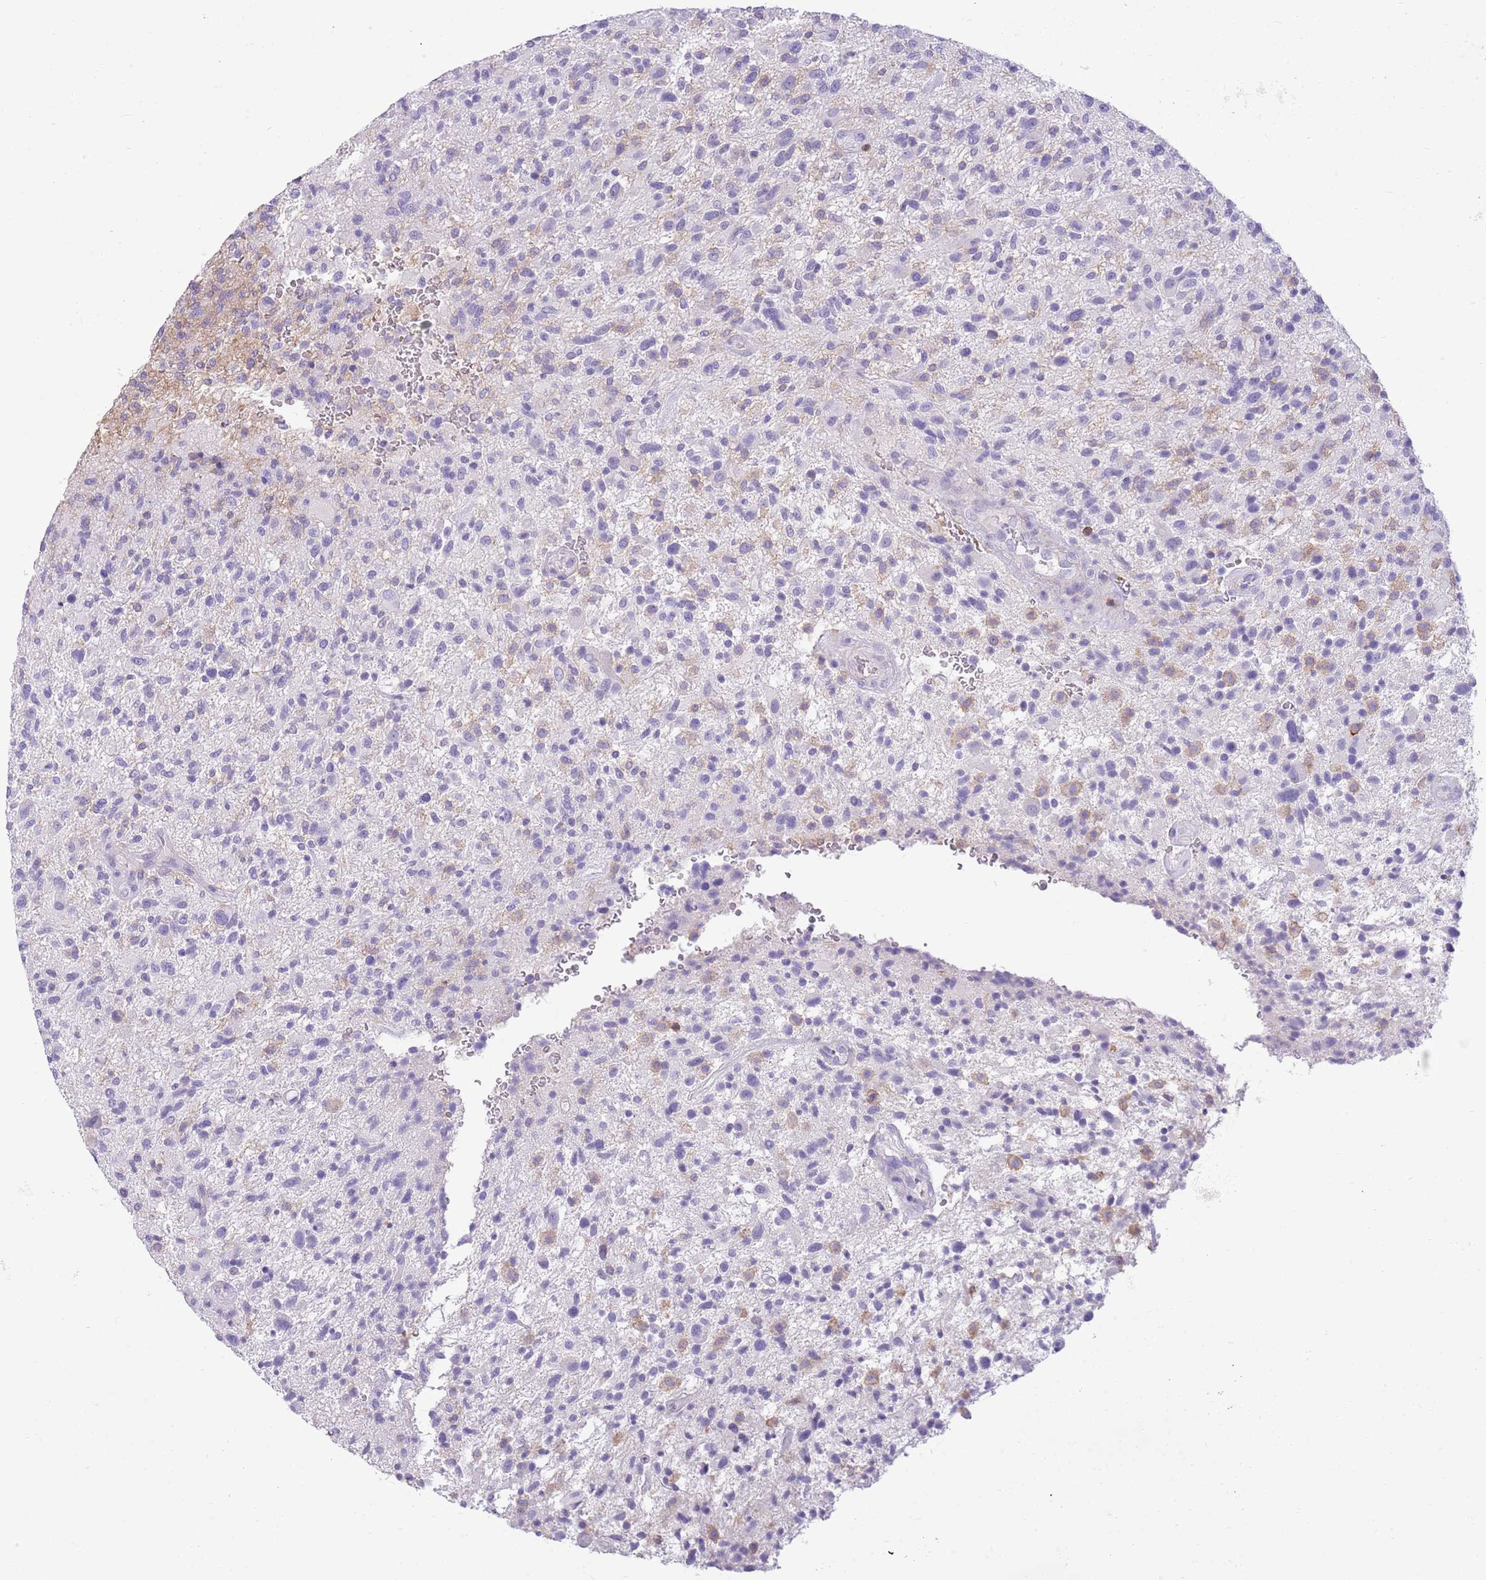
{"staining": {"intensity": "negative", "quantity": "none", "location": "none"}, "tissue": "glioma", "cell_type": "Tumor cells", "image_type": "cancer", "snomed": [{"axis": "morphology", "description": "Glioma, malignant, High grade"}, {"axis": "topography", "description": "Brain"}], "caption": "This is an IHC histopathology image of malignant glioma (high-grade). There is no staining in tumor cells.", "gene": "OR4Q3", "patient": {"sex": "male", "age": 47}}